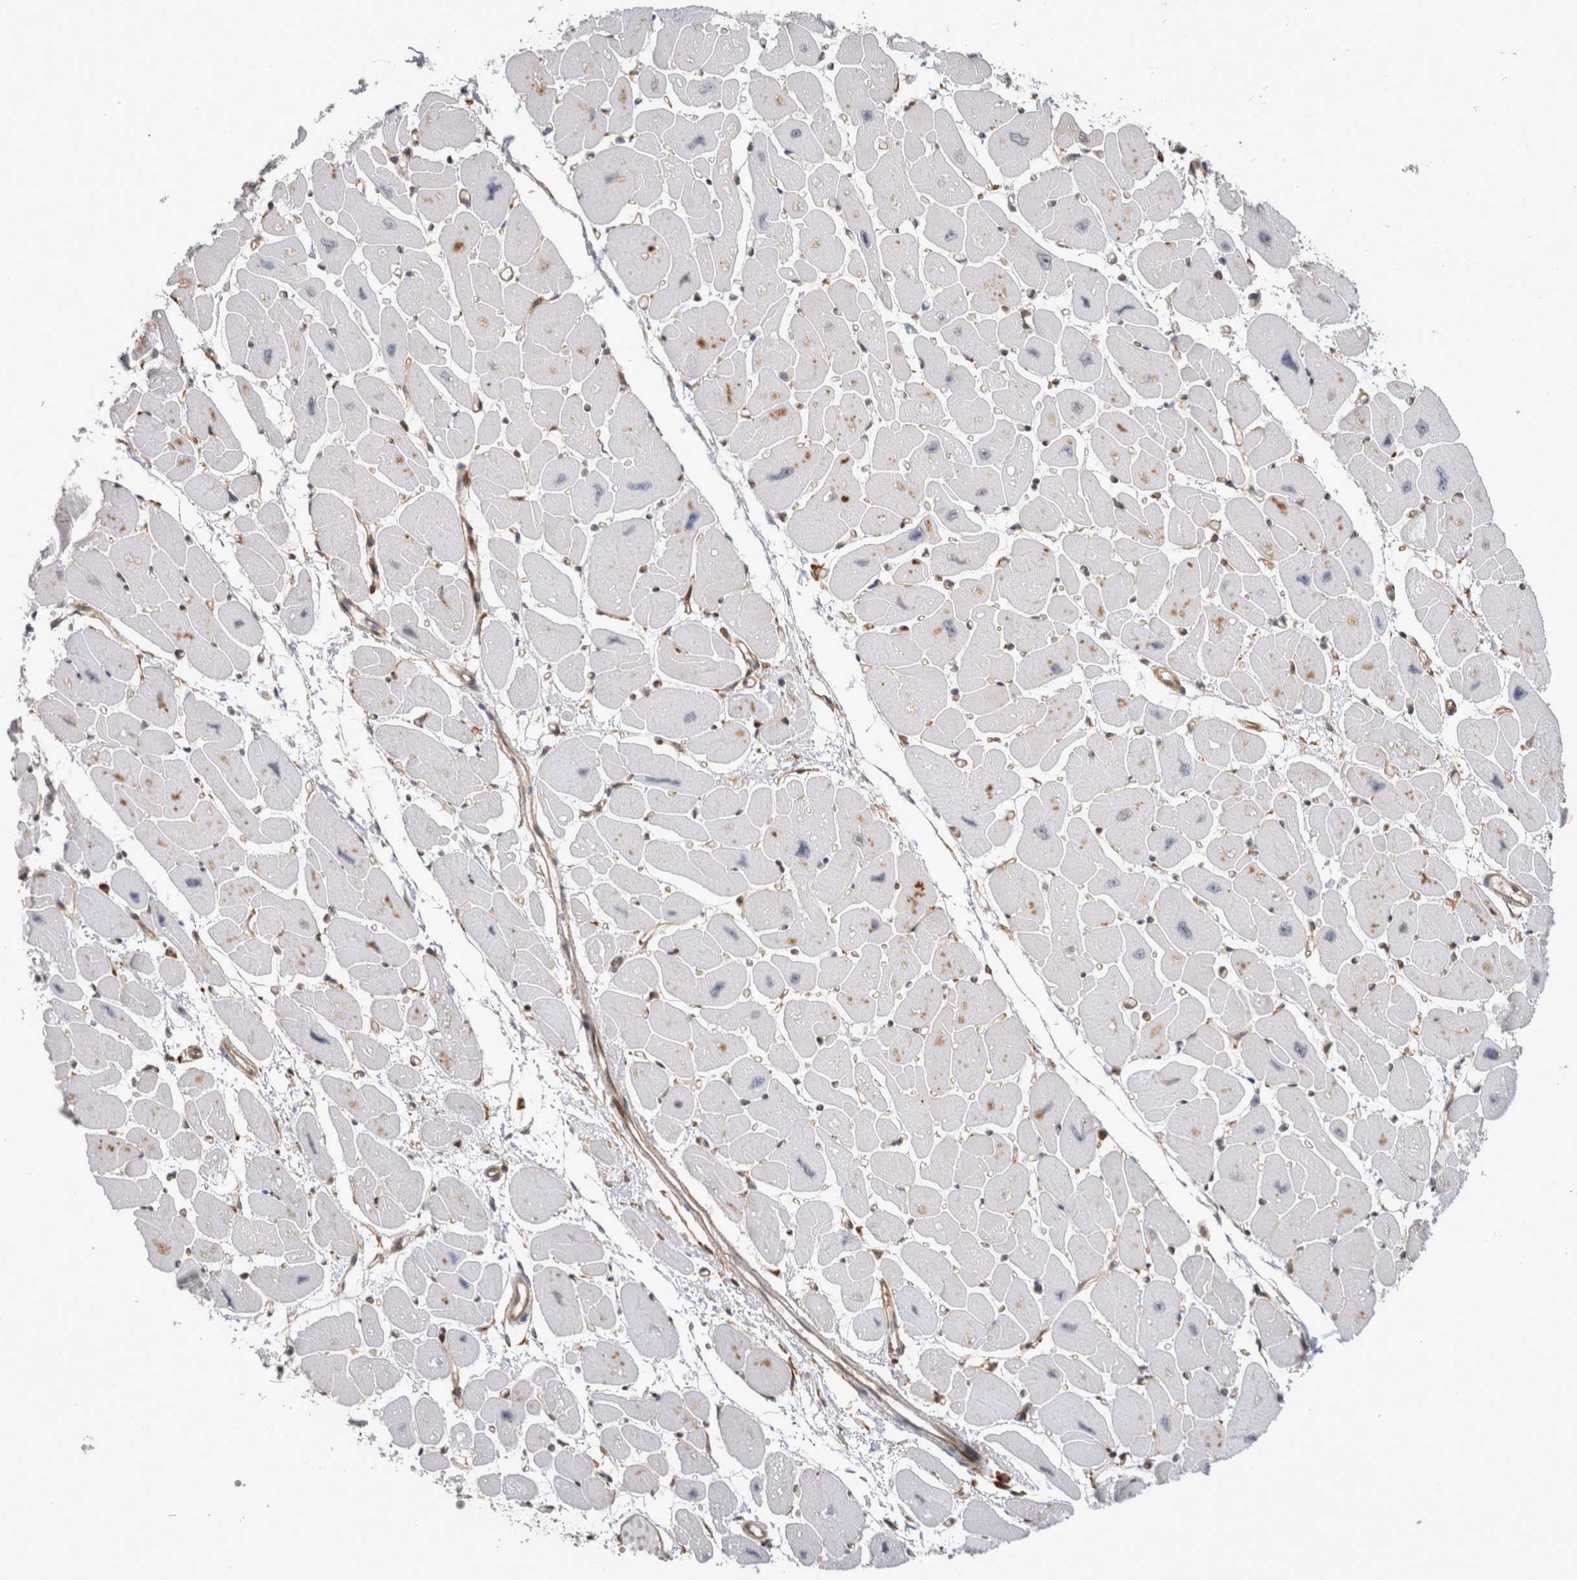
{"staining": {"intensity": "weak", "quantity": "<25%", "location": "cytoplasmic/membranous"}, "tissue": "heart muscle", "cell_type": "Cardiomyocytes", "image_type": "normal", "snomed": [{"axis": "morphology", "description": "Normal tissue, NOS"}, {"axis": "topography", "description": "Heart"}], "caption": "Immunohistochemistry photomicrograph of benign heart muscle: heart muscle stained with DAB (3,3'-diaminobenzidine) displays no significant protein expression in cardiomyocytes.", "gene": "TCF4", "patient": {"sex": "female", "age": 54}}